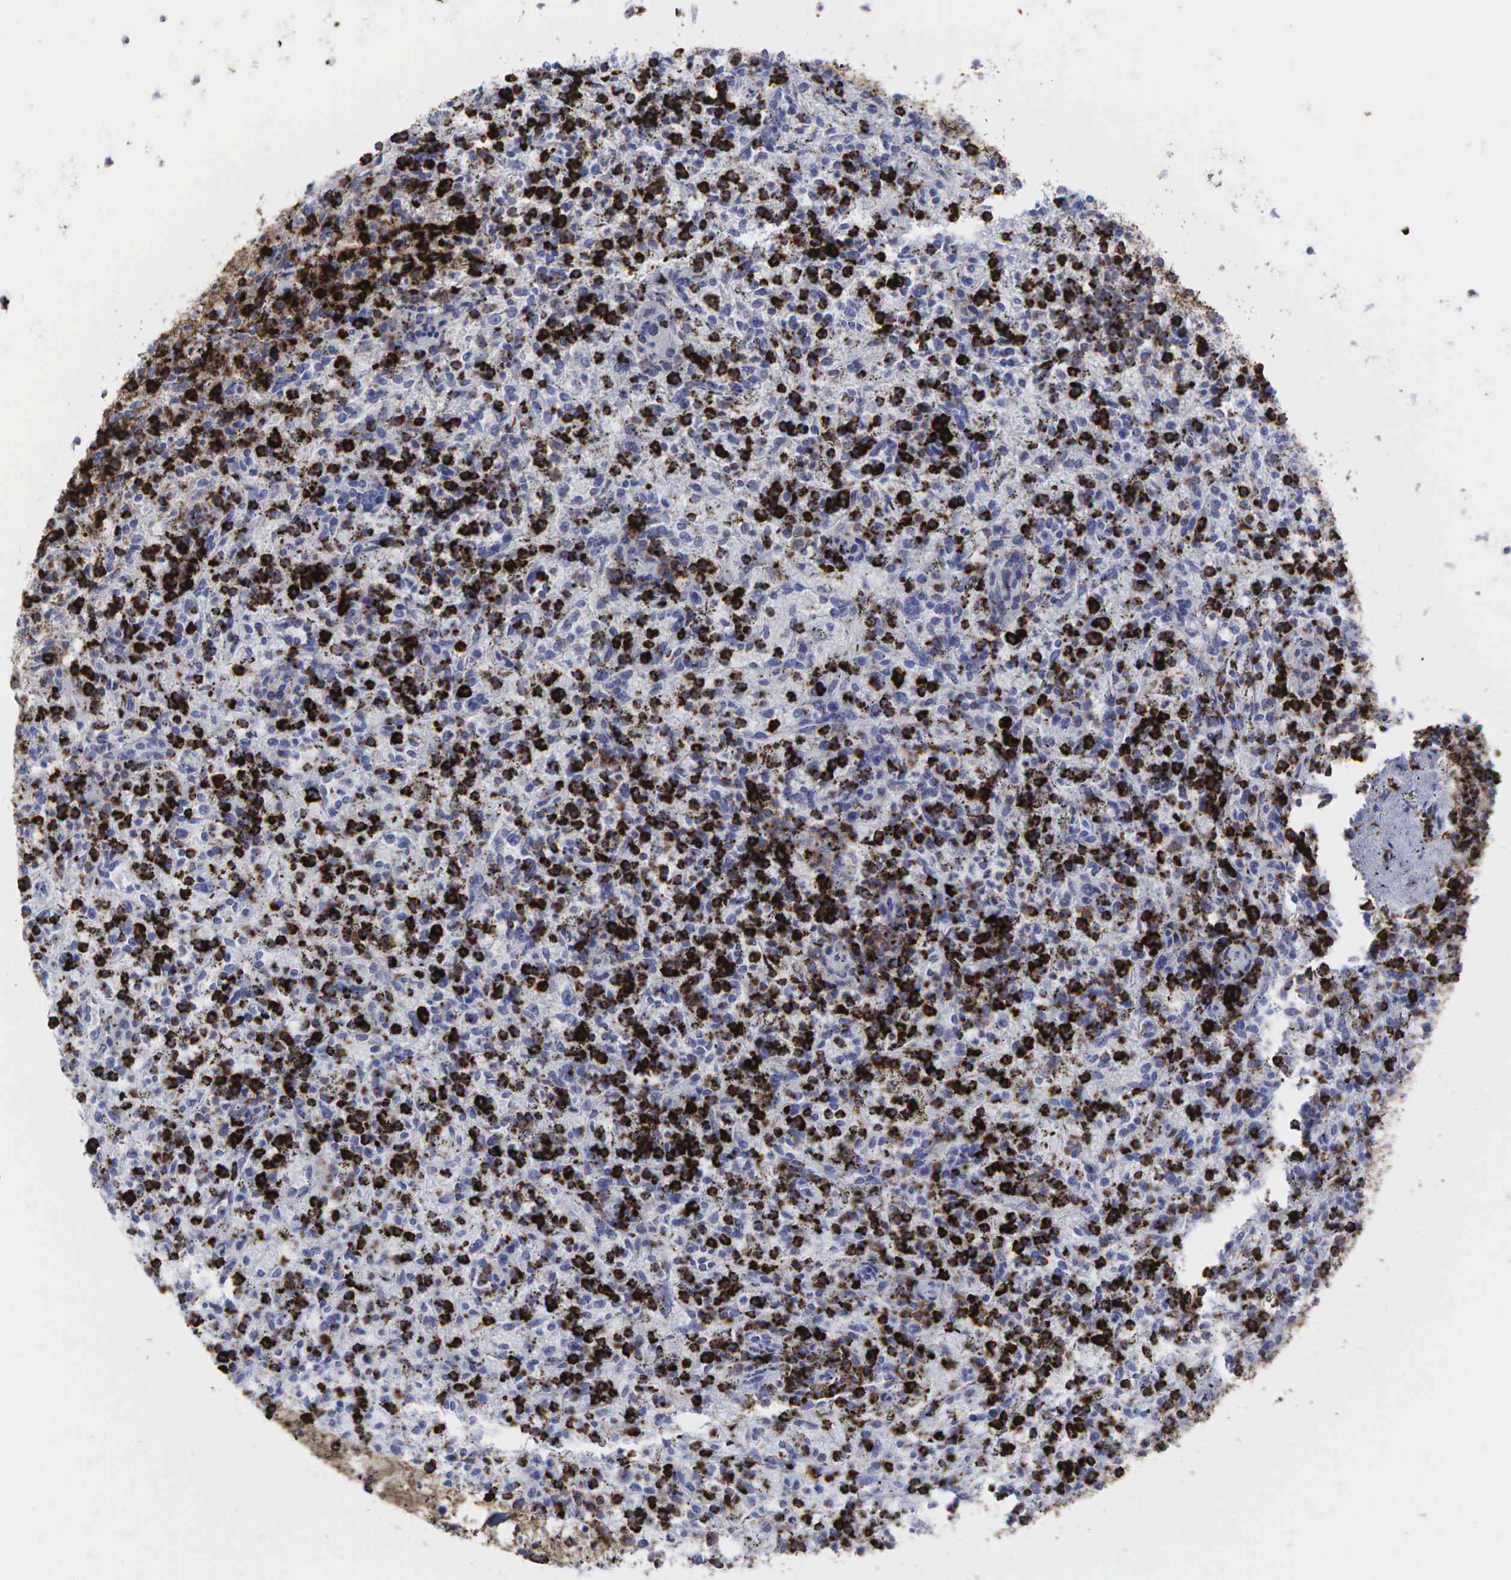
{"staining": {"intensity": "strong", "quantity": "25%-75%", "location": "cytoplasmic/membranous"}, "tissue": "spleen", "cell_type": "Cells in red pulp", "image_type": "normal", "snomed": [{"axis": "morphology", "description": "Normal tissue, NOS"}, {"axis": "topography", "description": "Spleen"}], "caption": "This image reveals IHC staining of unremarkable spleen, with high strong cytoplasmic/membranous staining in about 25%-75% of cells in red pulp.", "gene": "PTPRC", "patient": {"sex": "male", "age": 72}}